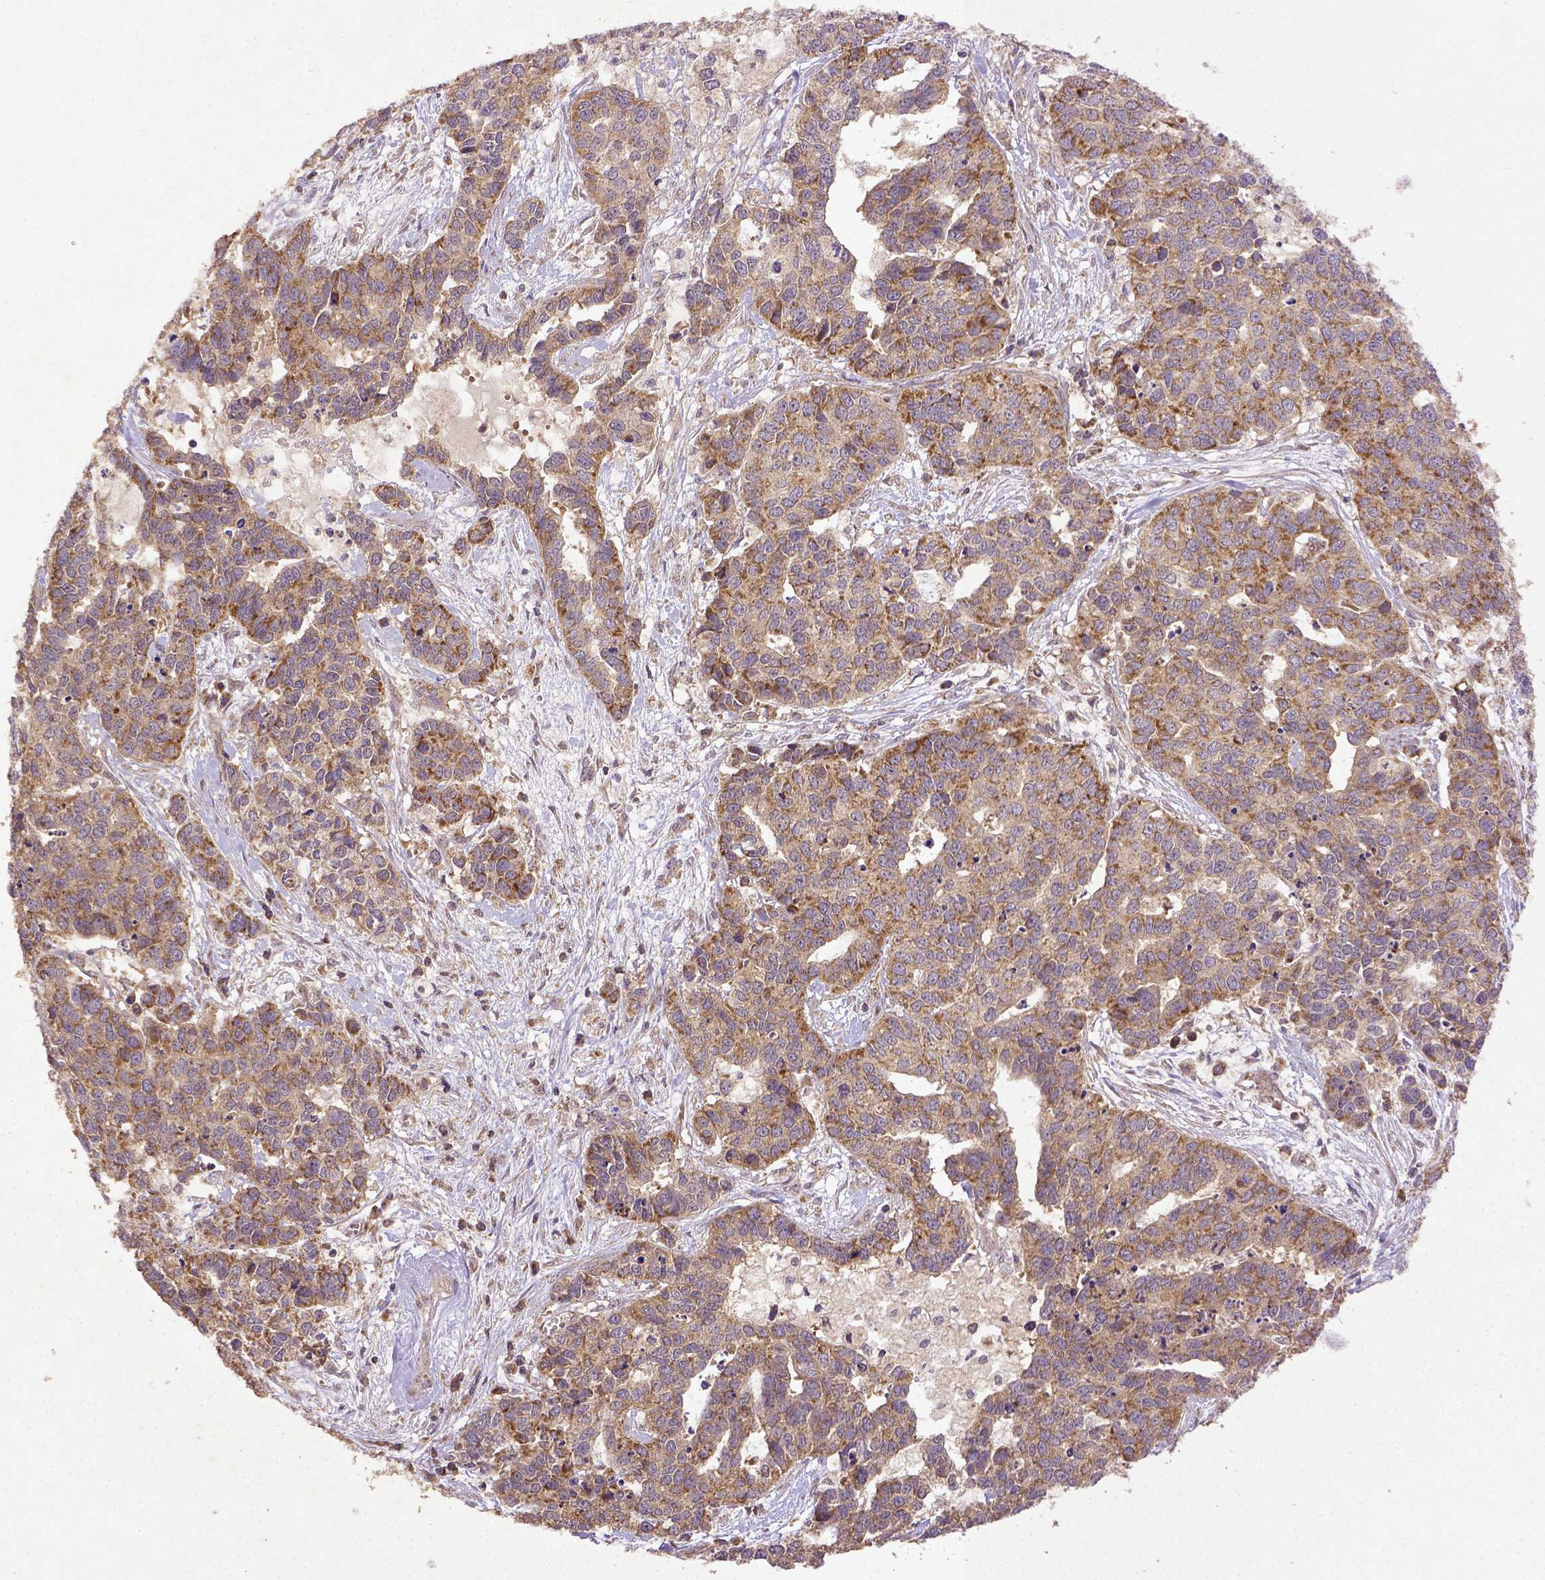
{"staining": {"intensity": "moderate", "quantity": ">75%", "location": "cytoplasmic/membranous"}, "tissue": "ovarian cancer", "cell_type": "Tumor cells", "image_type": "cancer", "snomed": [{"axis": "morphology", "description": "Carcinoma, endometroid"}, {"axis": "topography", "description": "Ovary"}], "caption": "Immunohistochemistry of ovarian cancer displays medium levels of moderate cytoplasmic/membranous staining in about >75% of tumor cells. (Brightfield microscopy of DAB IHC at high magnification).", "gene": "MT-CO1", "patient": {"sex": "female", "age": 65}}